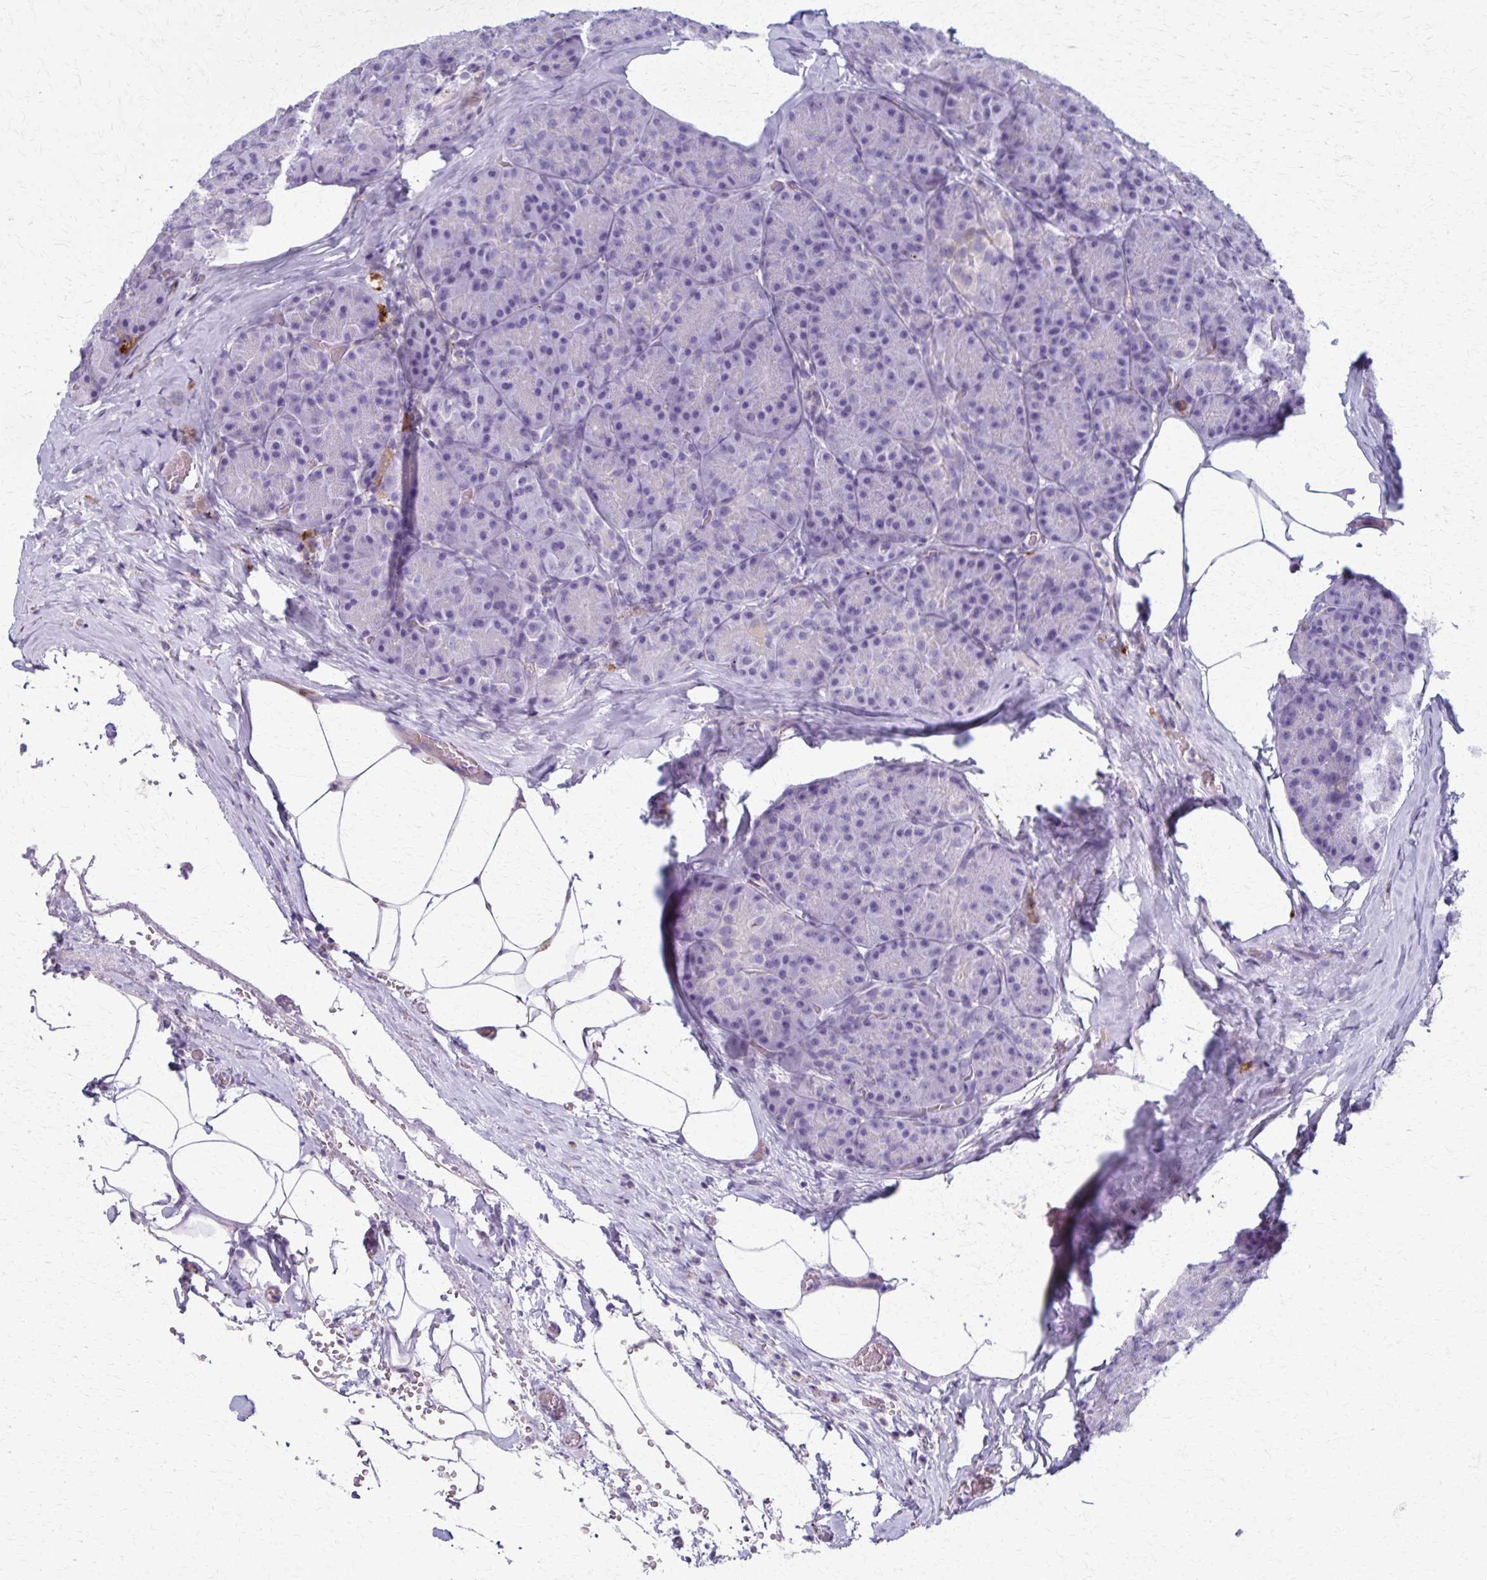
{"staining": {"intensity": "negative", "quantity": "none", "location": "none"}, "tissue": "pancreas", "cell_type": "Exocrine glandular cells", "image_type": "normal", "snomed": [{"axis": "morphology", "description": "Normal tissue, NOS"}, {"axis": "topography", "description": "Pancreas"}], "caption": "DAB (3,3'-diaminobenzidine) immunohistochemical staining of benign human pancreas demonstrates no significant staining in exocrine glandular cells.", "gene": "TMEM60", "patient": {"sex": "male", "age": 57}}